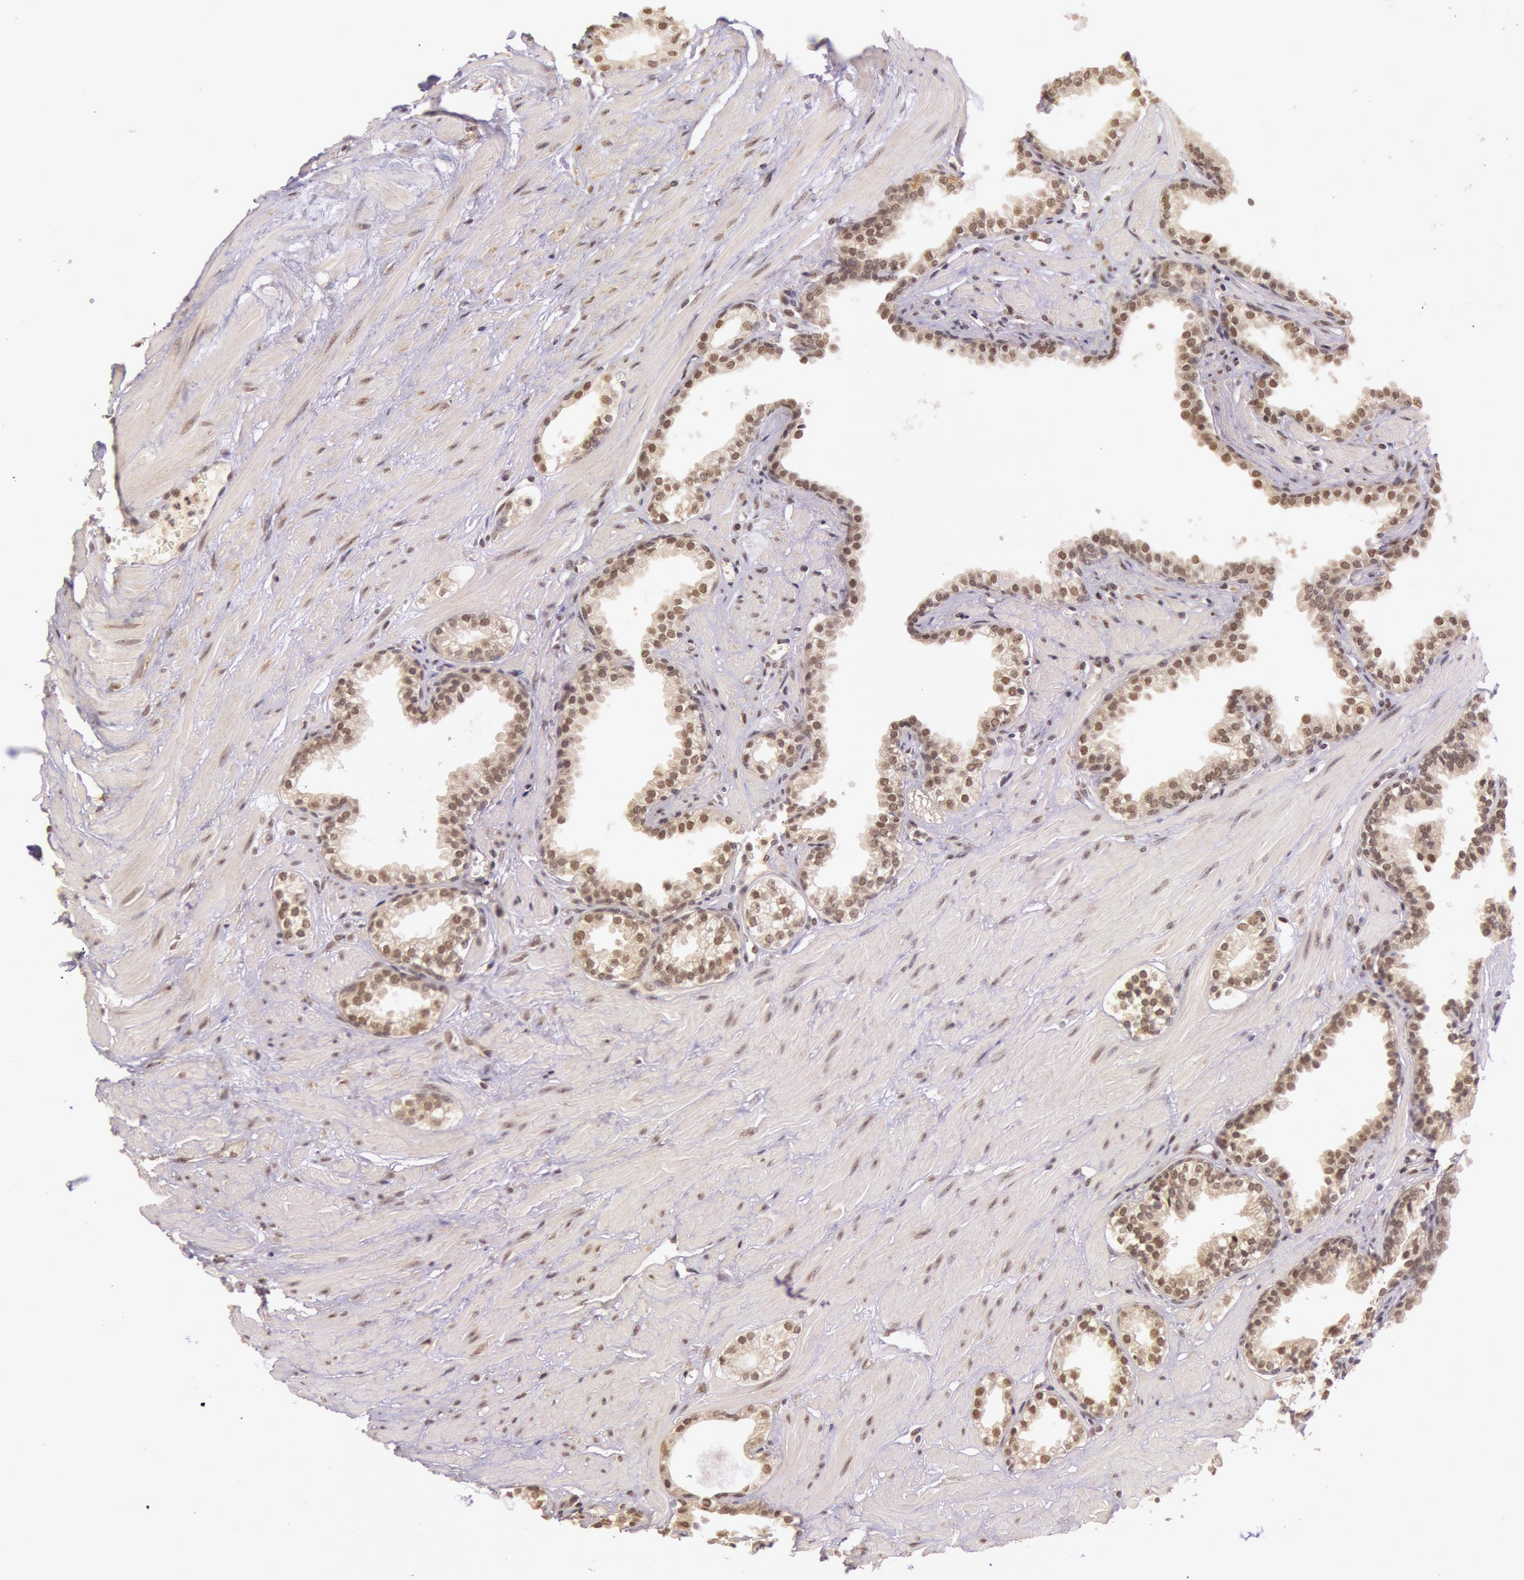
{"staining": {"intensity": "moderate", "quantity": ">75%", "location": "cytoplasmic/membranous"}, "tissue": "prostate", "cell_type": "Glandular cells", "image_type": "normal", "snomed": [{"axis": "morphology", "description": "Normal tissue, NOS"}, {"axis": "topography", "description": "Prostate"}], "caption": "Human prostate stained with a protein marker displays moderate staining in glandular cells.", "gene": "RTL10", "patient": {"sex": "male", "age": 64}}